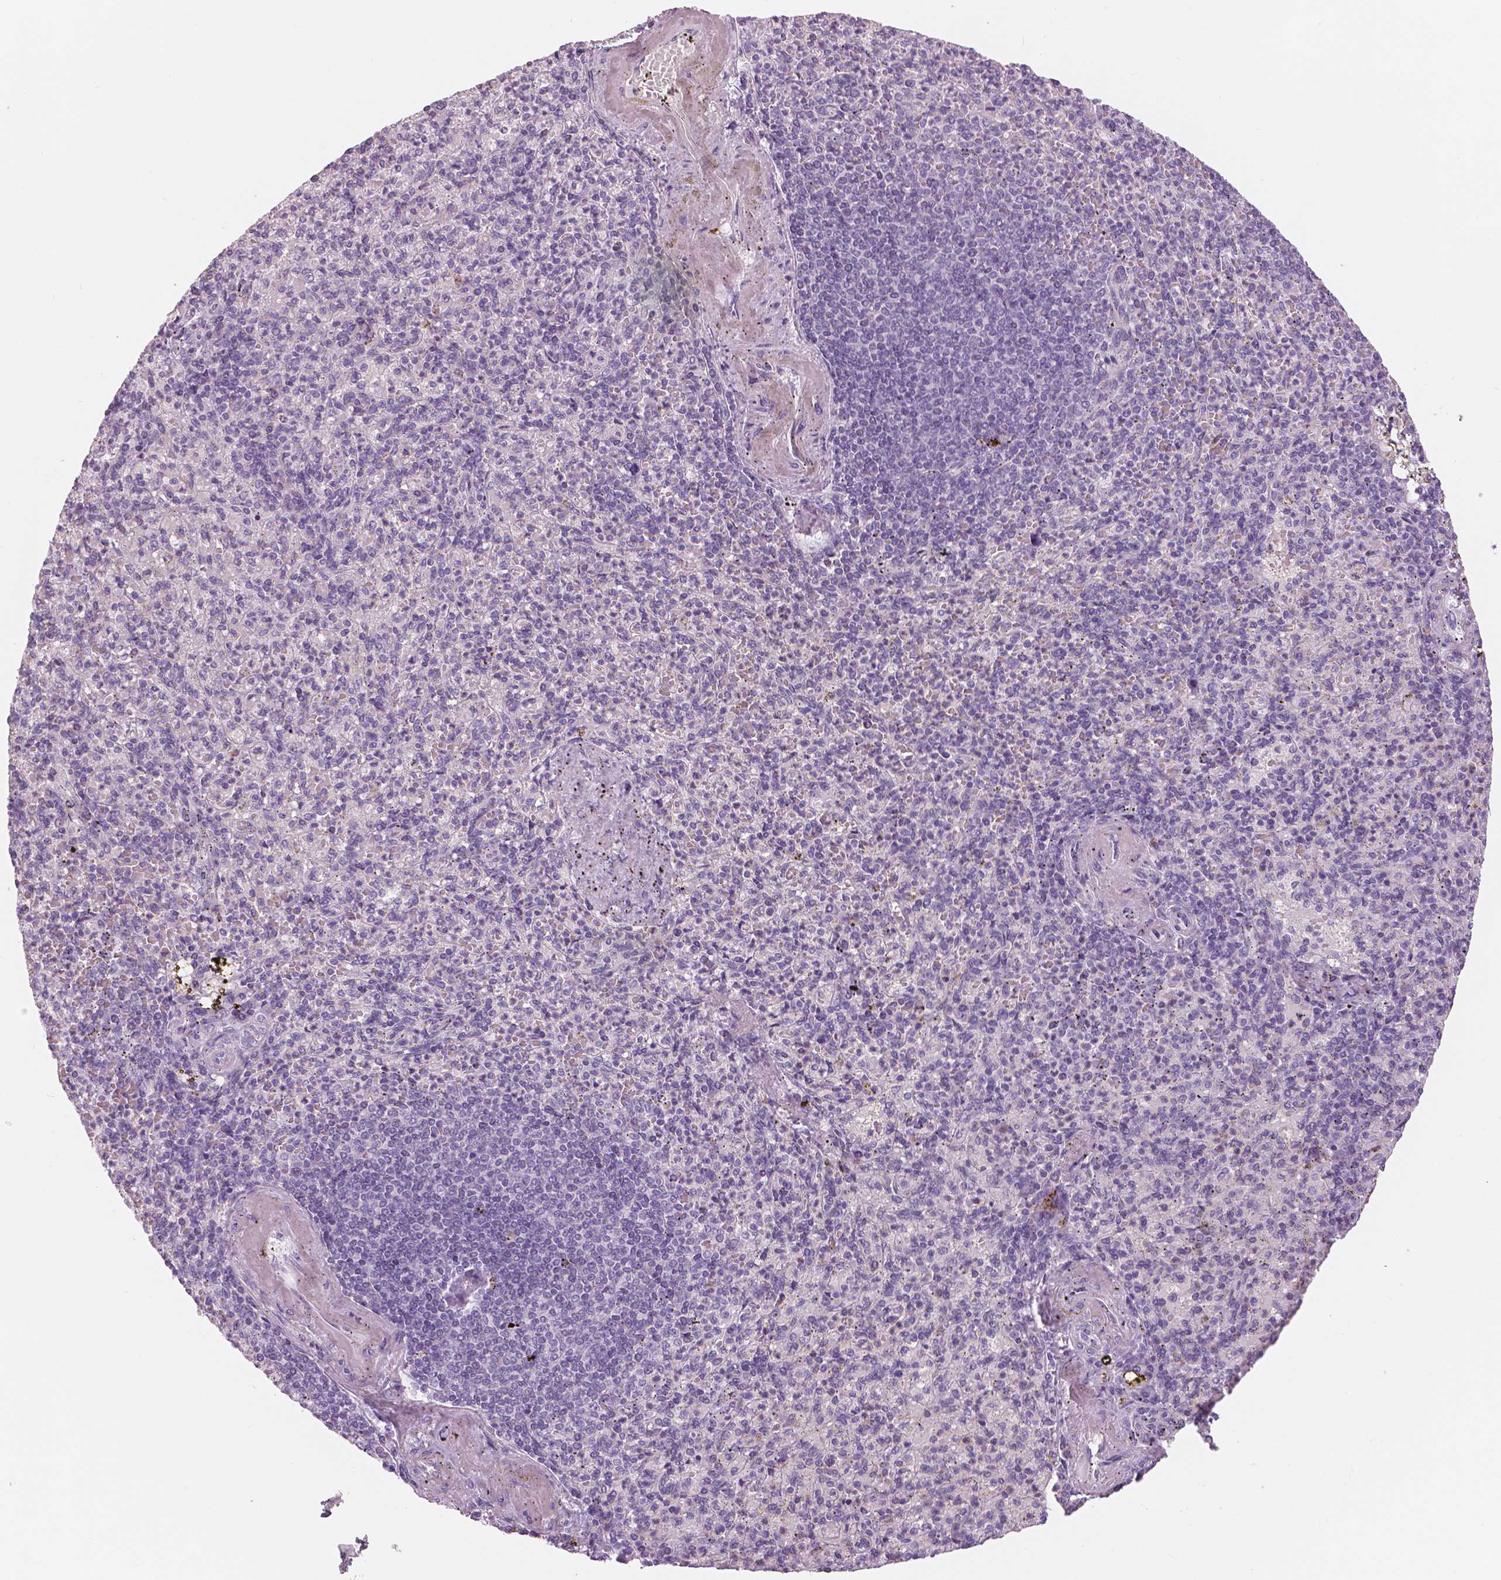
{"staining": {"intensity": "negative", "quantity": "none", "location": "none"}, "tissue": "spleen", "cell_type": "Cells in red pulp", "image_type": "normal", "snomed": [{"axis": "morphology", "description": "Normal tissue, NOS"}, {"axis": "topography", "description": "Spleen"}], "caption": "High power microscopy micrograph of an immunohistochemistry (IHC) micrograph of normal spleen, revealing no significant expression in cells in red pulp.", "gene": "SLC24A1", "patient": {"sex": "female", "age": 74}}